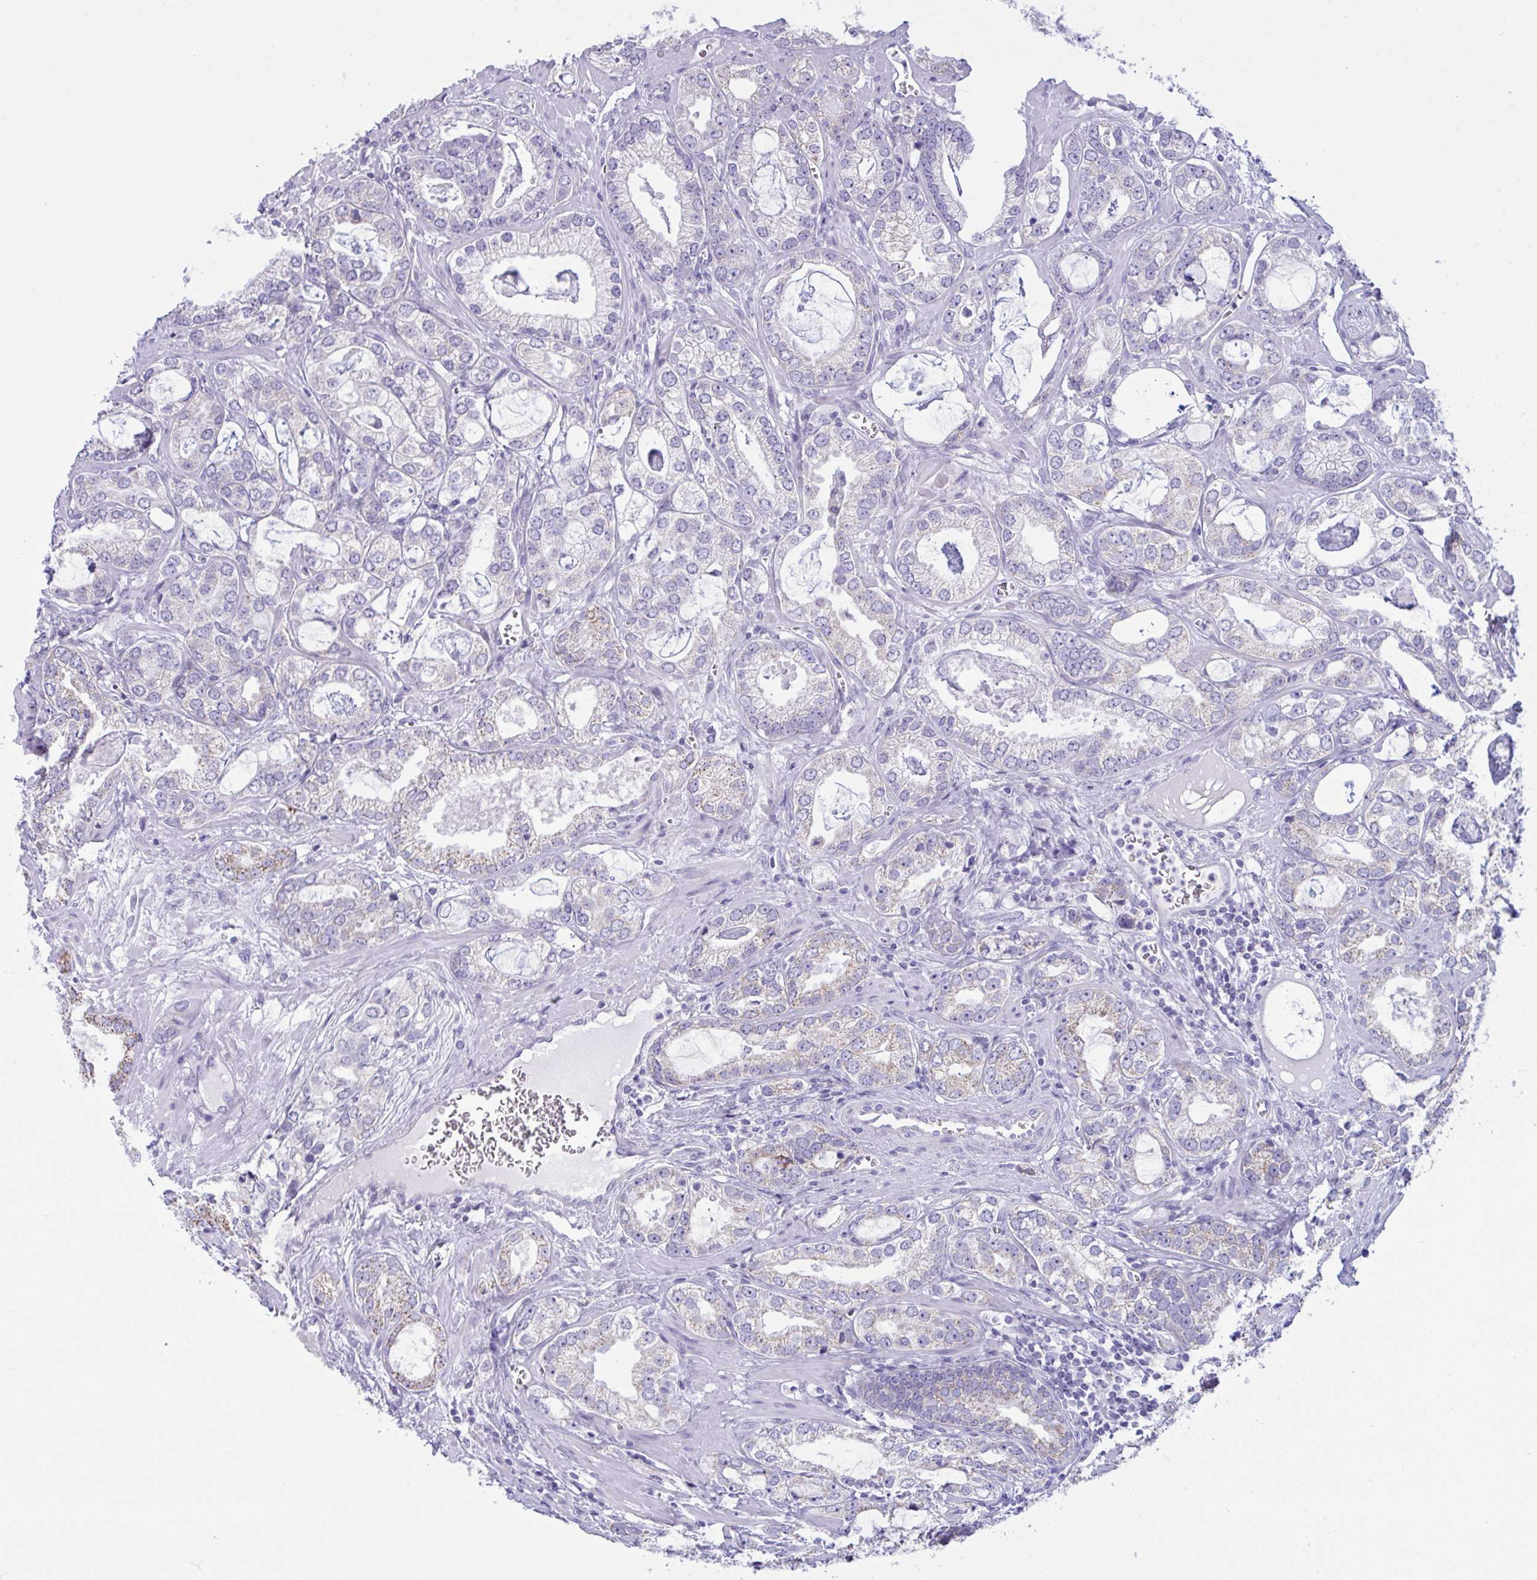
{"staining": {"intensity": "moderate", "quantity": "<25%", "location": "cytoplasmic/membranous"}, "tissue": "prostate cancer", "cell_type": "Tumor cells", "image_type": "cancer", "snomed": [{"axis": "morphology", "description": "Adenocarcinoma, Medium grade"}, {"axis": "topography", "description": "Prostate"}], "caption": "Immunohistochemical staining of human prostate cancer (medium-grade adenocarcinoma) displays low levels of moderate cytoplasmic/membranous protein positivity in about <25% of tumor cells.", "gene": "BBS1", "patient": {"sex": "male", "age": 57}}